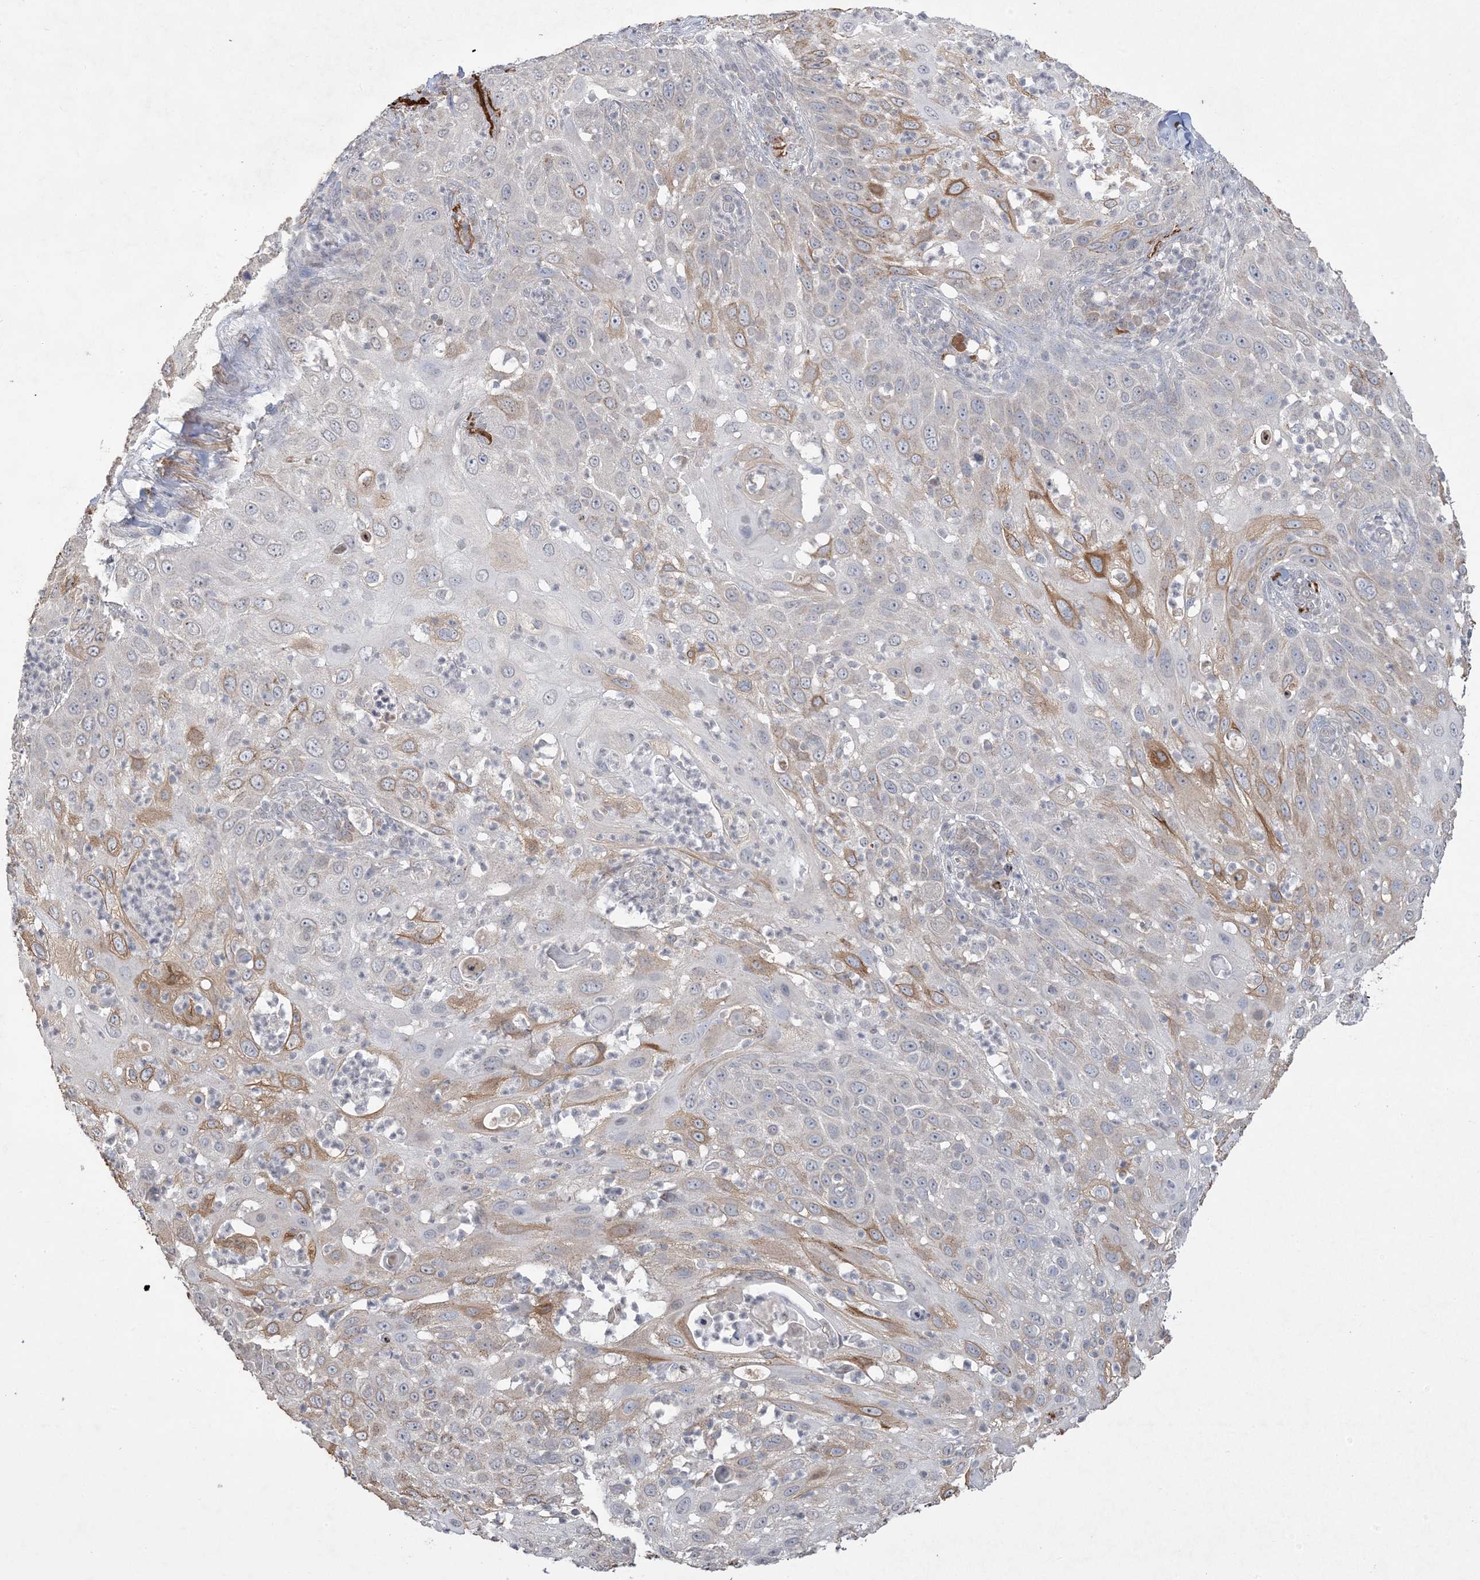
{"staining": {"intensity": "moderate", "quantity": "25%-75%", "location": "cytoplasmic/membranous"}, "tissue": "skin cancer", "cell_type": "Tumor cells", "image_type": "cancer", "snomed": [{"axis": "morphology", "description": "Squamous cell carcinoma, NOS"}, {"axis": "topography", "description": "Skin"}], "caption": "The immunohistochemical stain shows moderate cytoplasmic/membranous staining in tumor cells of skin cancer (squamous cell carcinoma) tissue.", "gene": "XRN1", "patient": {"sex": "female", "age": 44}}